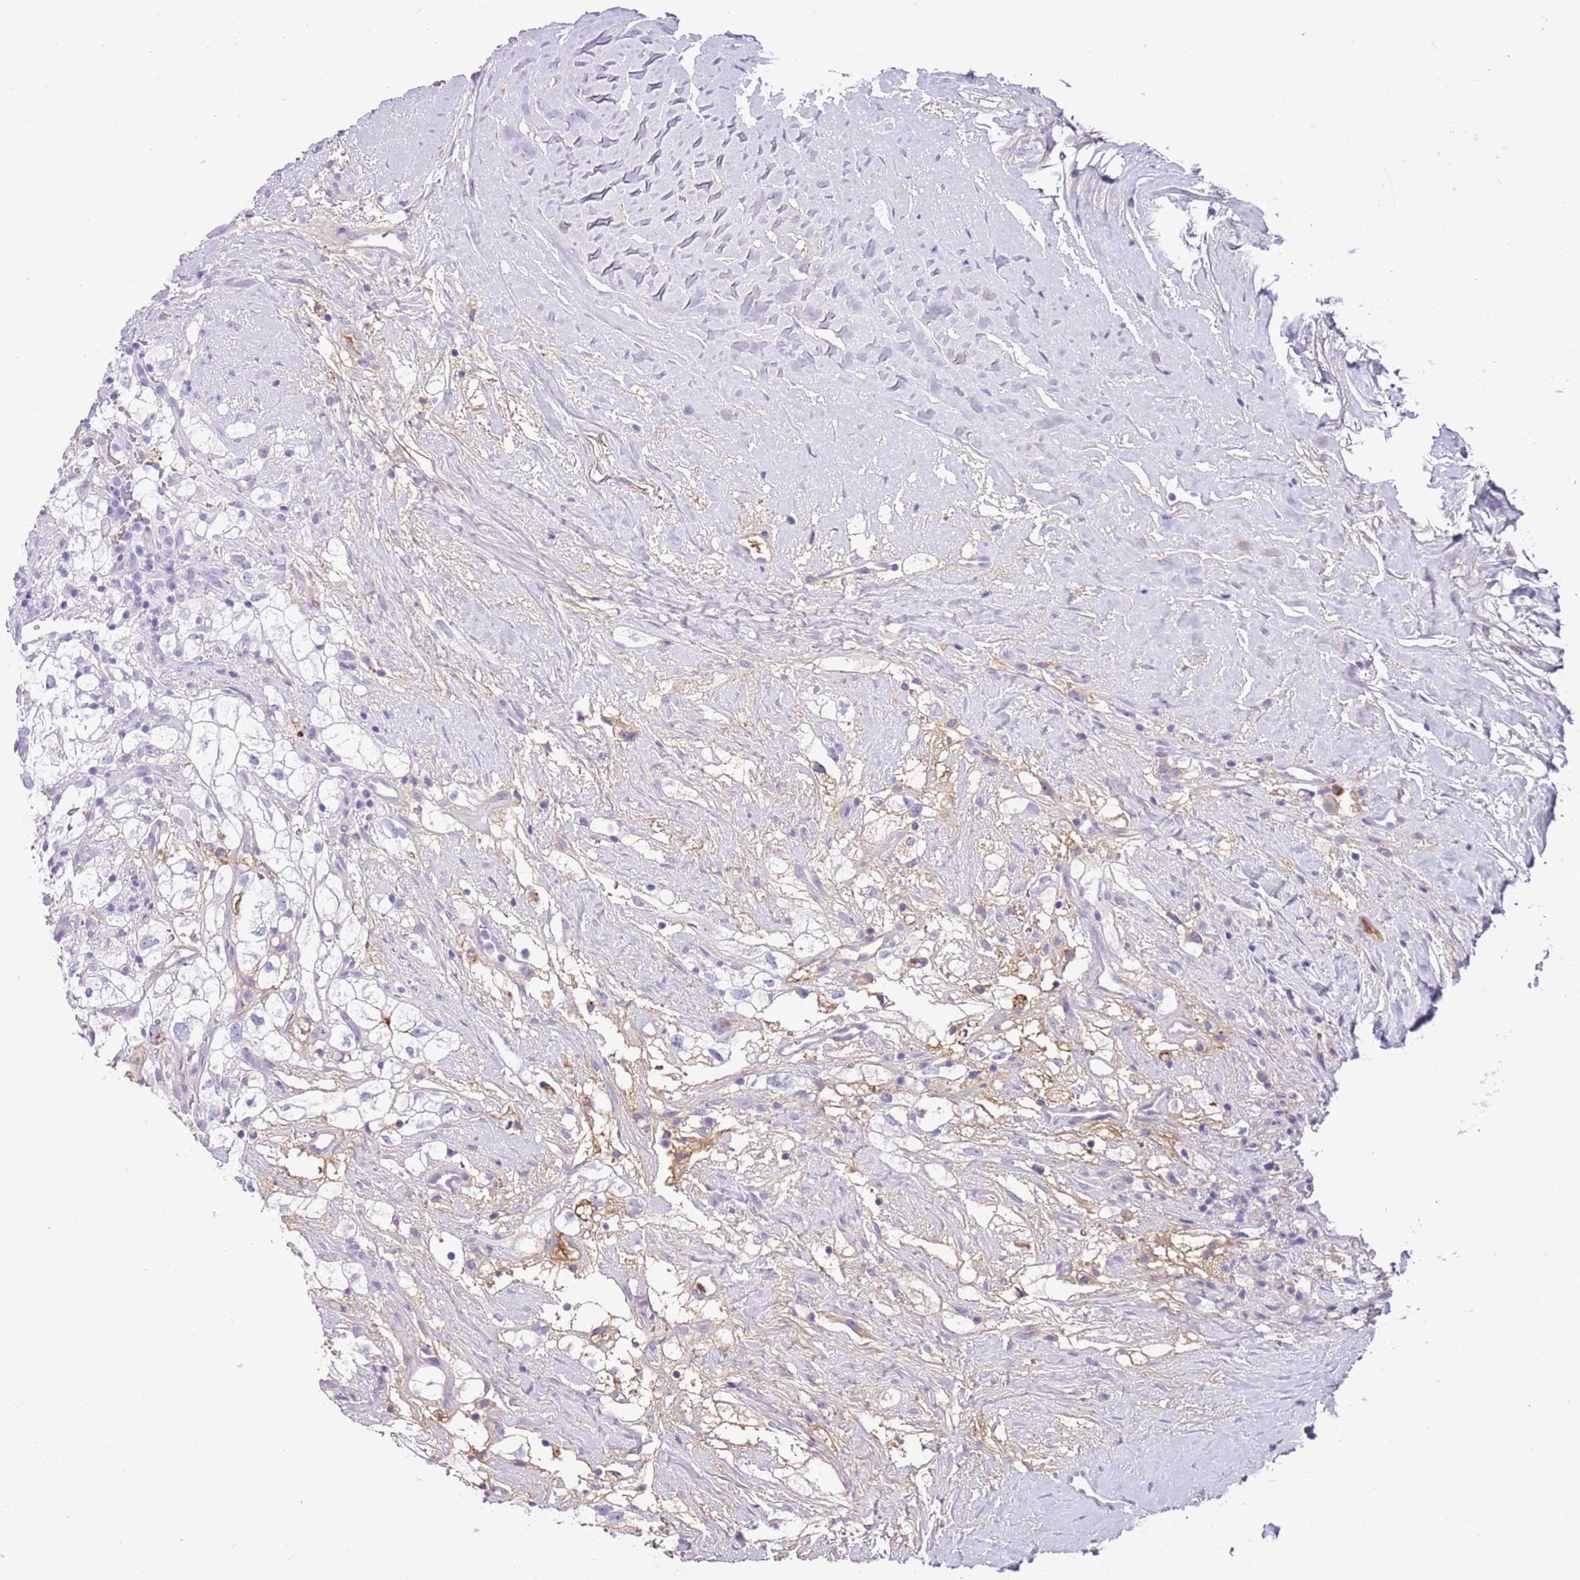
{"staining": {"intensity": "negative", "quantity": "none", "location": "none"}, "tissue": "renal cancer", "cell_type": "Tumor cells", "image_type": "cancer", "snomed": [{"axis": "morphology", "description": "Adenocarcinoma, NOS"}, {"axis": "topography", "description": "Kidney"}], "caption": "Protein analysis of renal cancer (adenocarcinoma) displays no significant positivity in tumor cells.", "gene": "IGKV3D-11", "patient": {"sex": "male", "age": 59}}